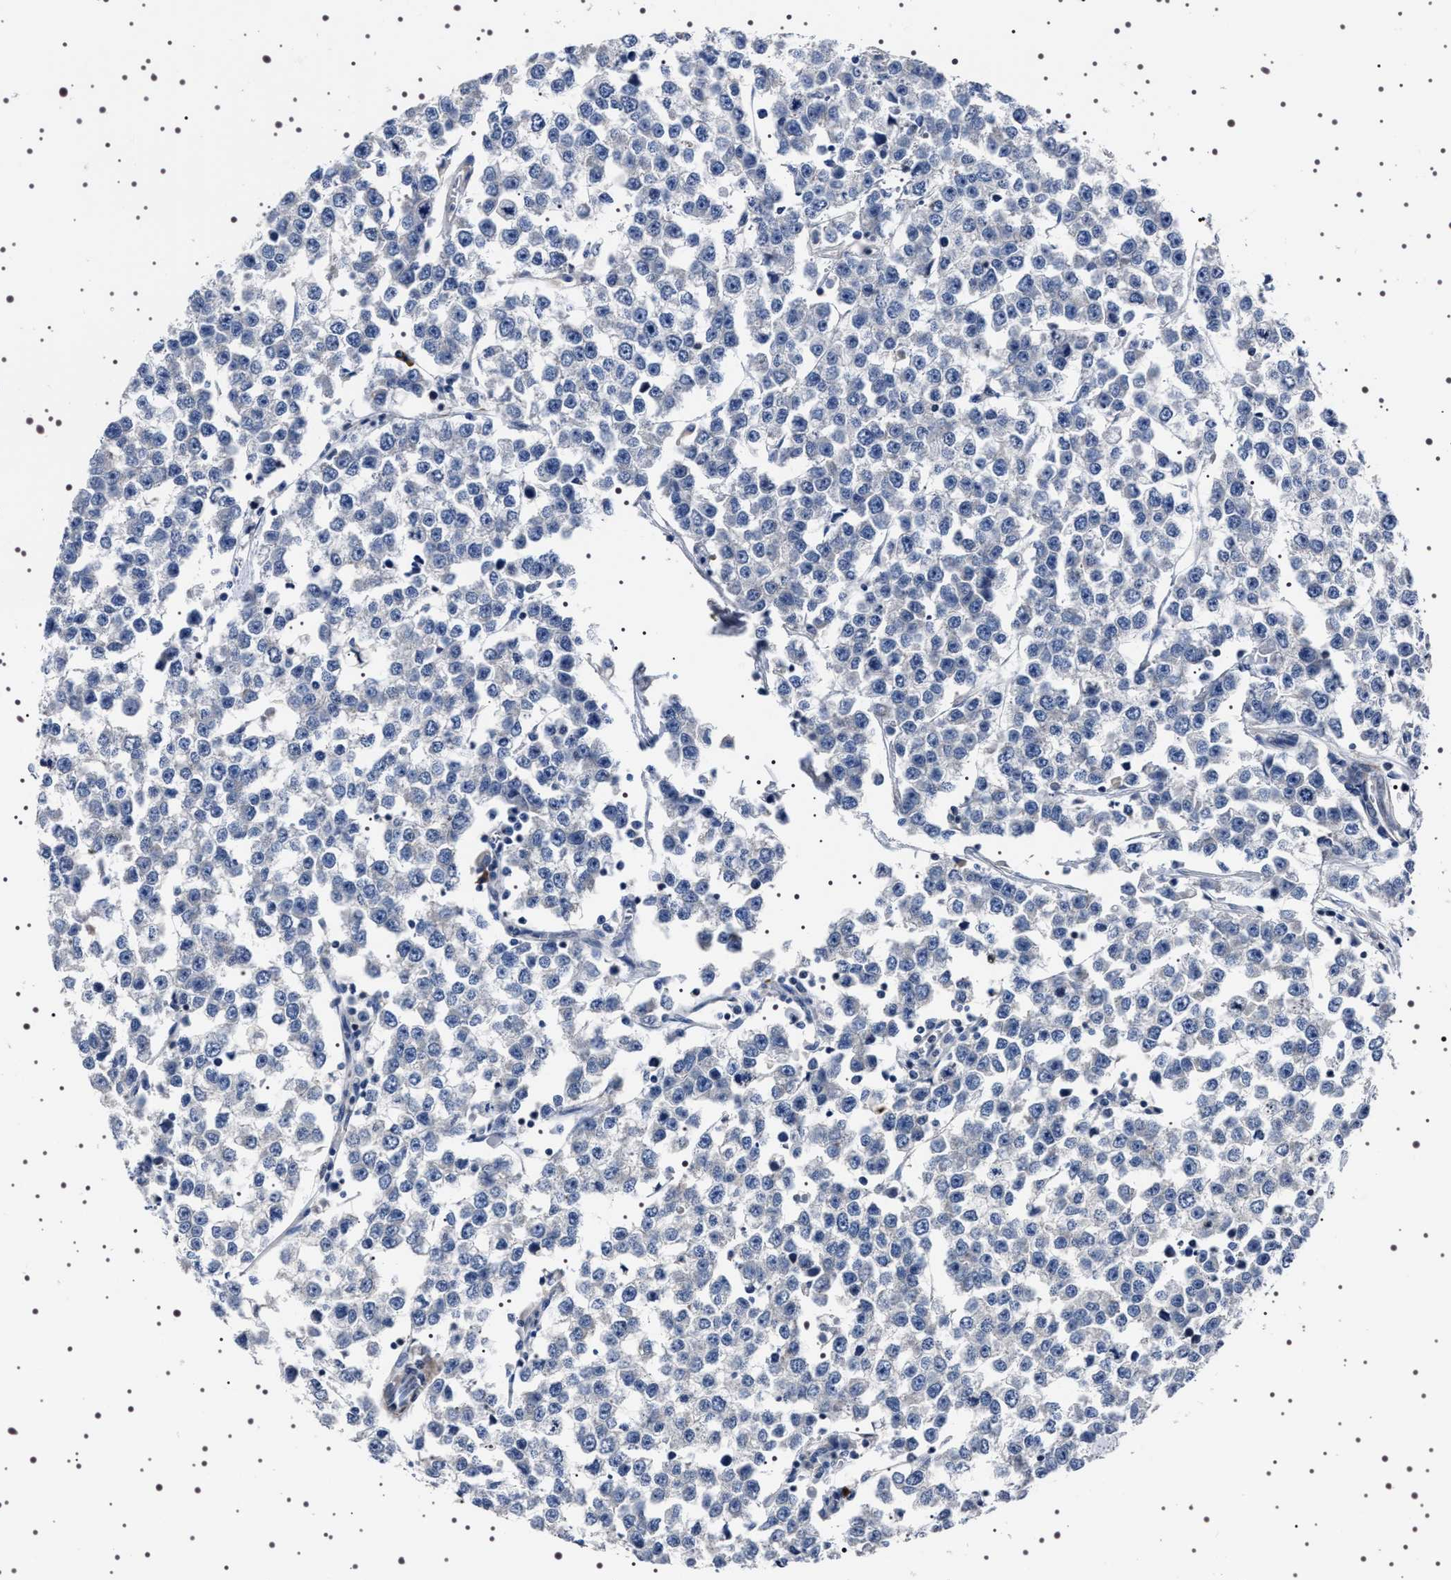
{"staining": {"intensity": "weak", "quantity": "25%-75%", "location": "cytoplasmic/membranous"}, "tissue": "testis cancer", "cell_type": "Tumor cells", "image_type": "cancer", "snomed": [{"axis": "morphology", "description": "Seminoma, NOS"}, {"axis": "morphology", "description": "Carcinoma, Embryonal, NOS"}, {"axis": "topography", "description": "Testis"}], "caption": "Tumor cells show low levels of weak cytoplasmic/membranous positivity in about 25%-75% of cells in human testis cancer. (DAB (3,3'-diaminobenzidine) IHC with brightfield microscopy, high magnification).", "gene": "WDR1", "patient": {"sex": "male", "age": 52}}